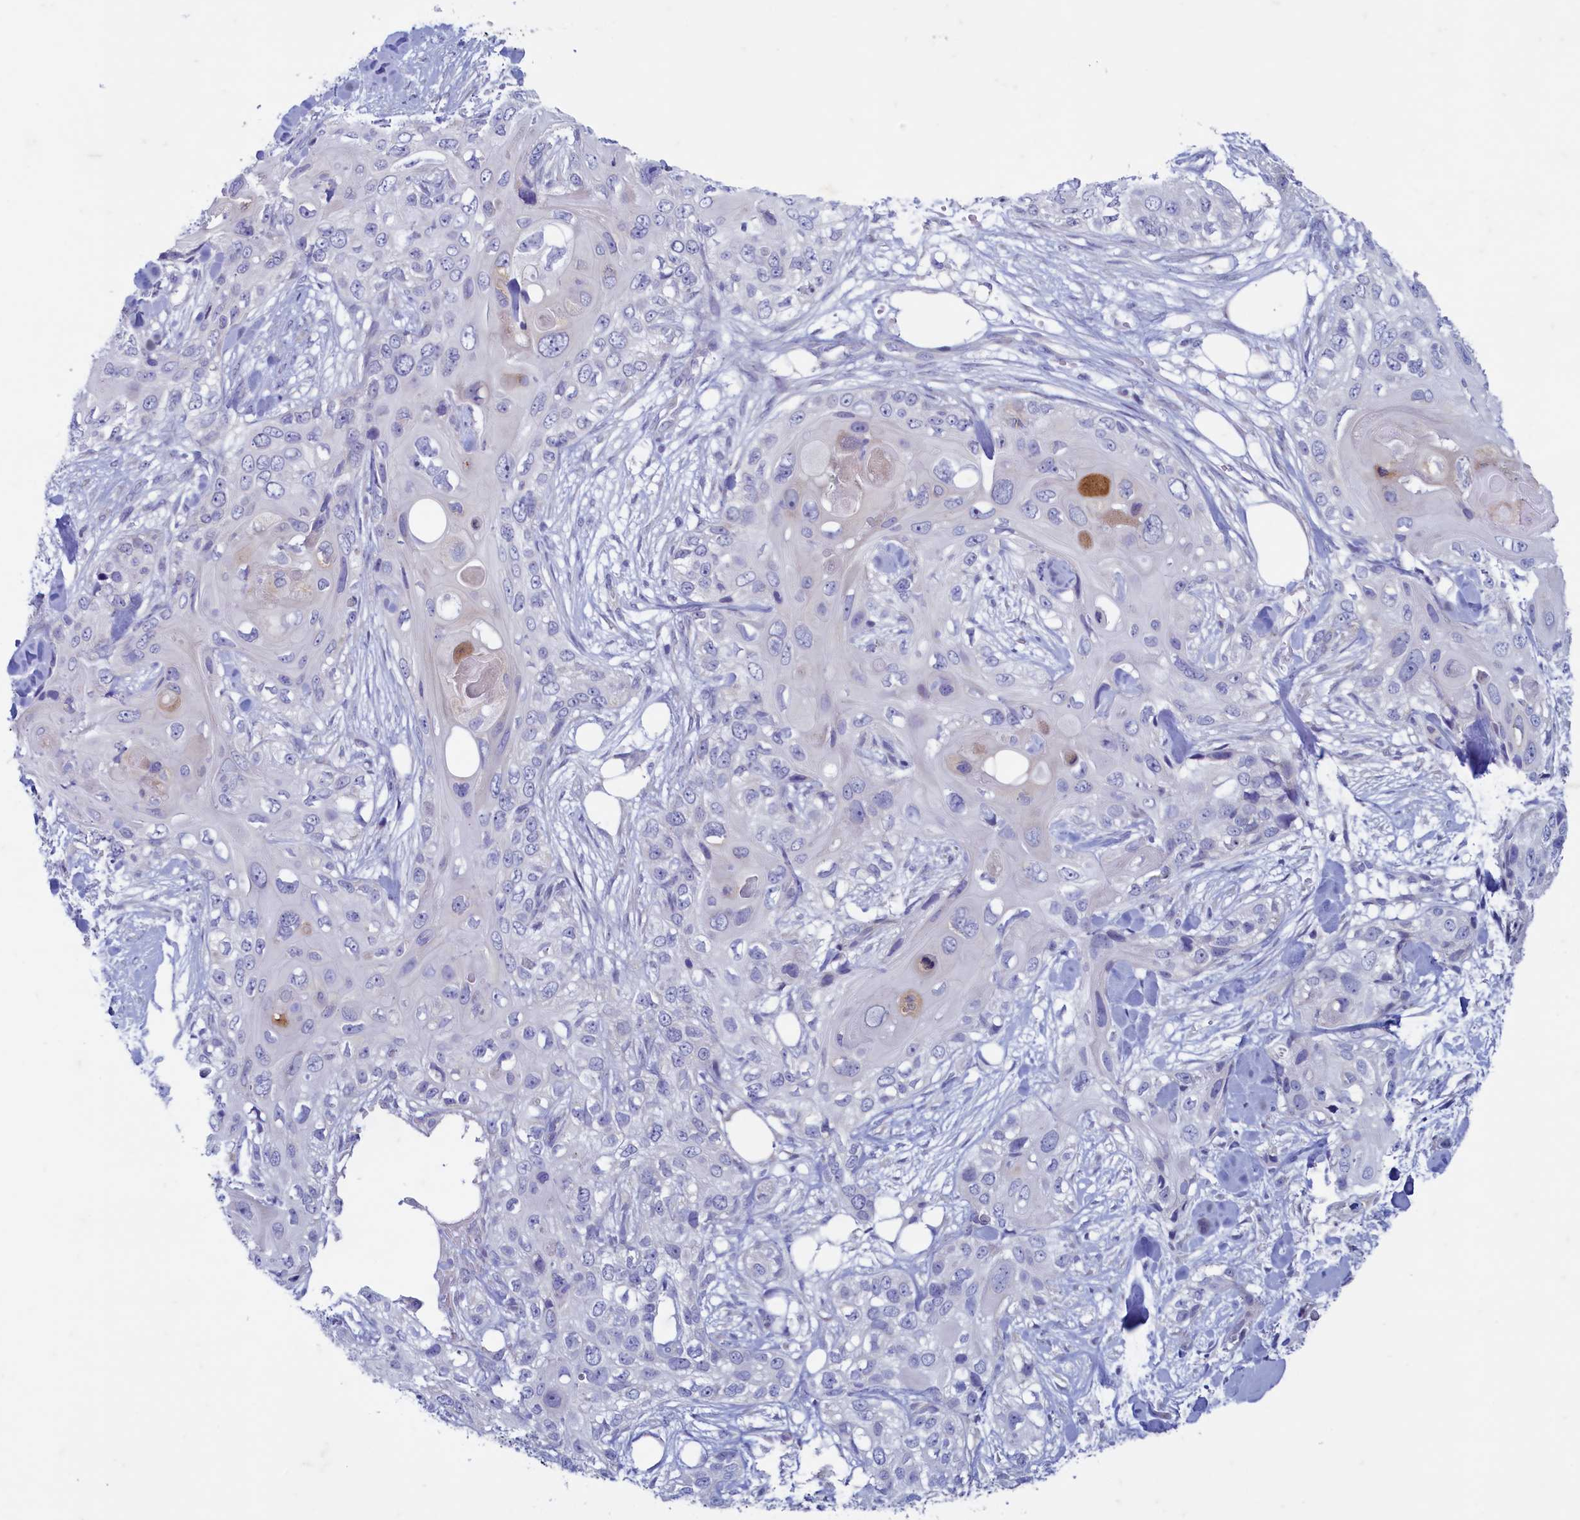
{"staining": {"intensity": "negative", "quantity": "none", "location": "none"}, "tissue": "skin cancer", "cell_type": "Tumor cells", "image_type": "cancer", "snomed": [{"axis": "morphology", "description": "Normal tissue, NOS"}, {"axis": "morphology", "description": "Squamous cell carcinoma, NOS"}, {"axis": "topography", "description": "Skin"}], "caption": "A photomicrograph of skin cancer stained for a protein displays no brown staining in tumor cells.", "gene": "MAP1LC3A", "patient": {"sex": "male", "age": 72}}